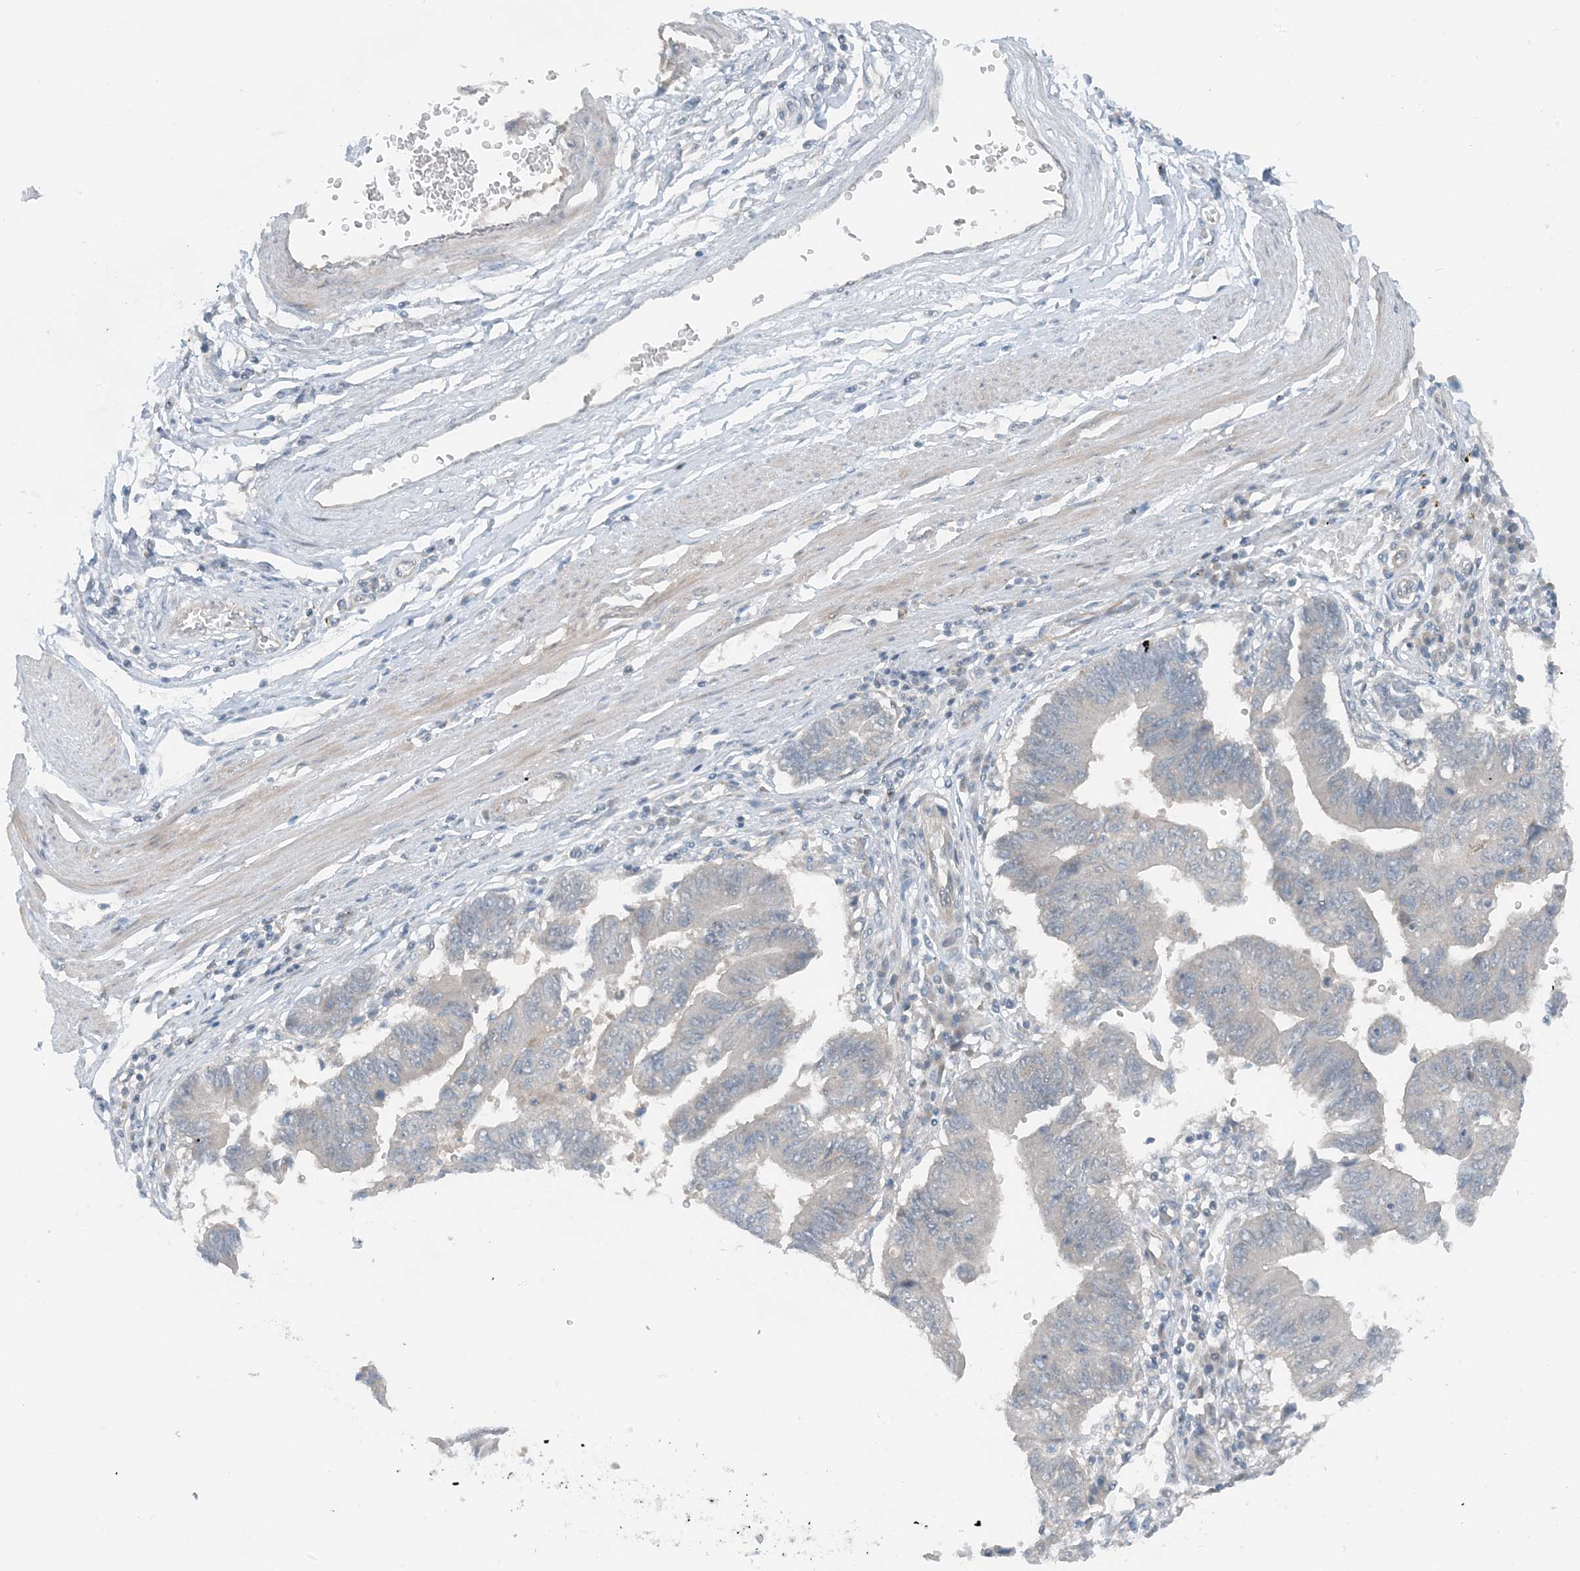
{"staining": {"intensity": "negative", "quantity": "none", "location": "none"}, "tissue": "stomach cancer", "cell_type": "Tumor cells", "image_type": "cancer", "snomed": [{"axis": "morphology", "description": "Adenocarcinoma, NOS"}, {"axis": "topography", "description": "Stomach"}], "caption": "Immunohistochemical staining of stomach cancer displays no significant expression in tumor cells.", "gene": "MITD1", "patient": {"sex": "male", "age": 59}}